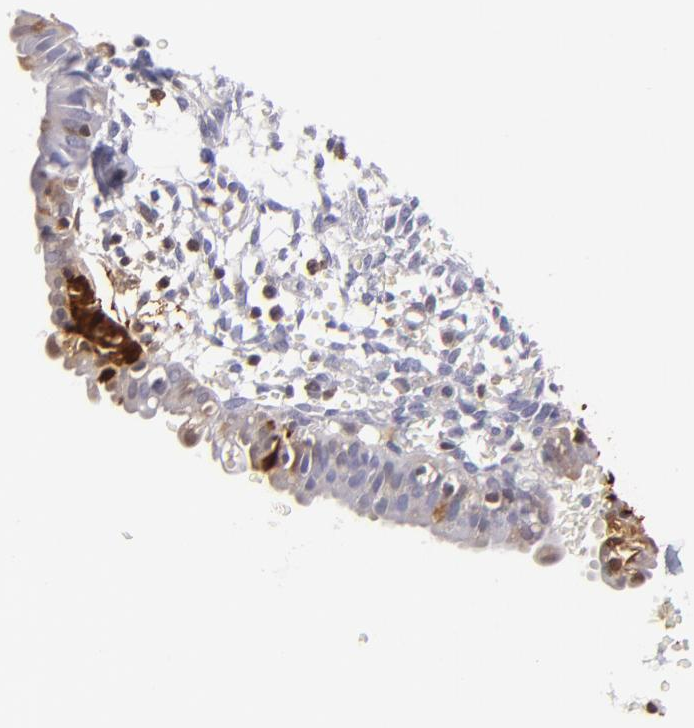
{"staining": {"intensity": "negative", "quantity": "none", "location": "none"}, "tissue": "endometrium", "cell_type": "Cells in endometrial stroma", "image_type": "normal", "snomed": [{"axis": "morphology", "description": "Normal tissue, NOS"}, {"axis": "topography", "description": "Endometrium"}], "caption": "Immunohistochemistry (IHC) image of normal endometrium: endometrium stained with DAB (3,3'-diaminobenzidine) demonstrates no significant protein positivity in cells in endometrial stroma.", "gene": "S100A2", "patient": {"sex": "female", "age": 61}}